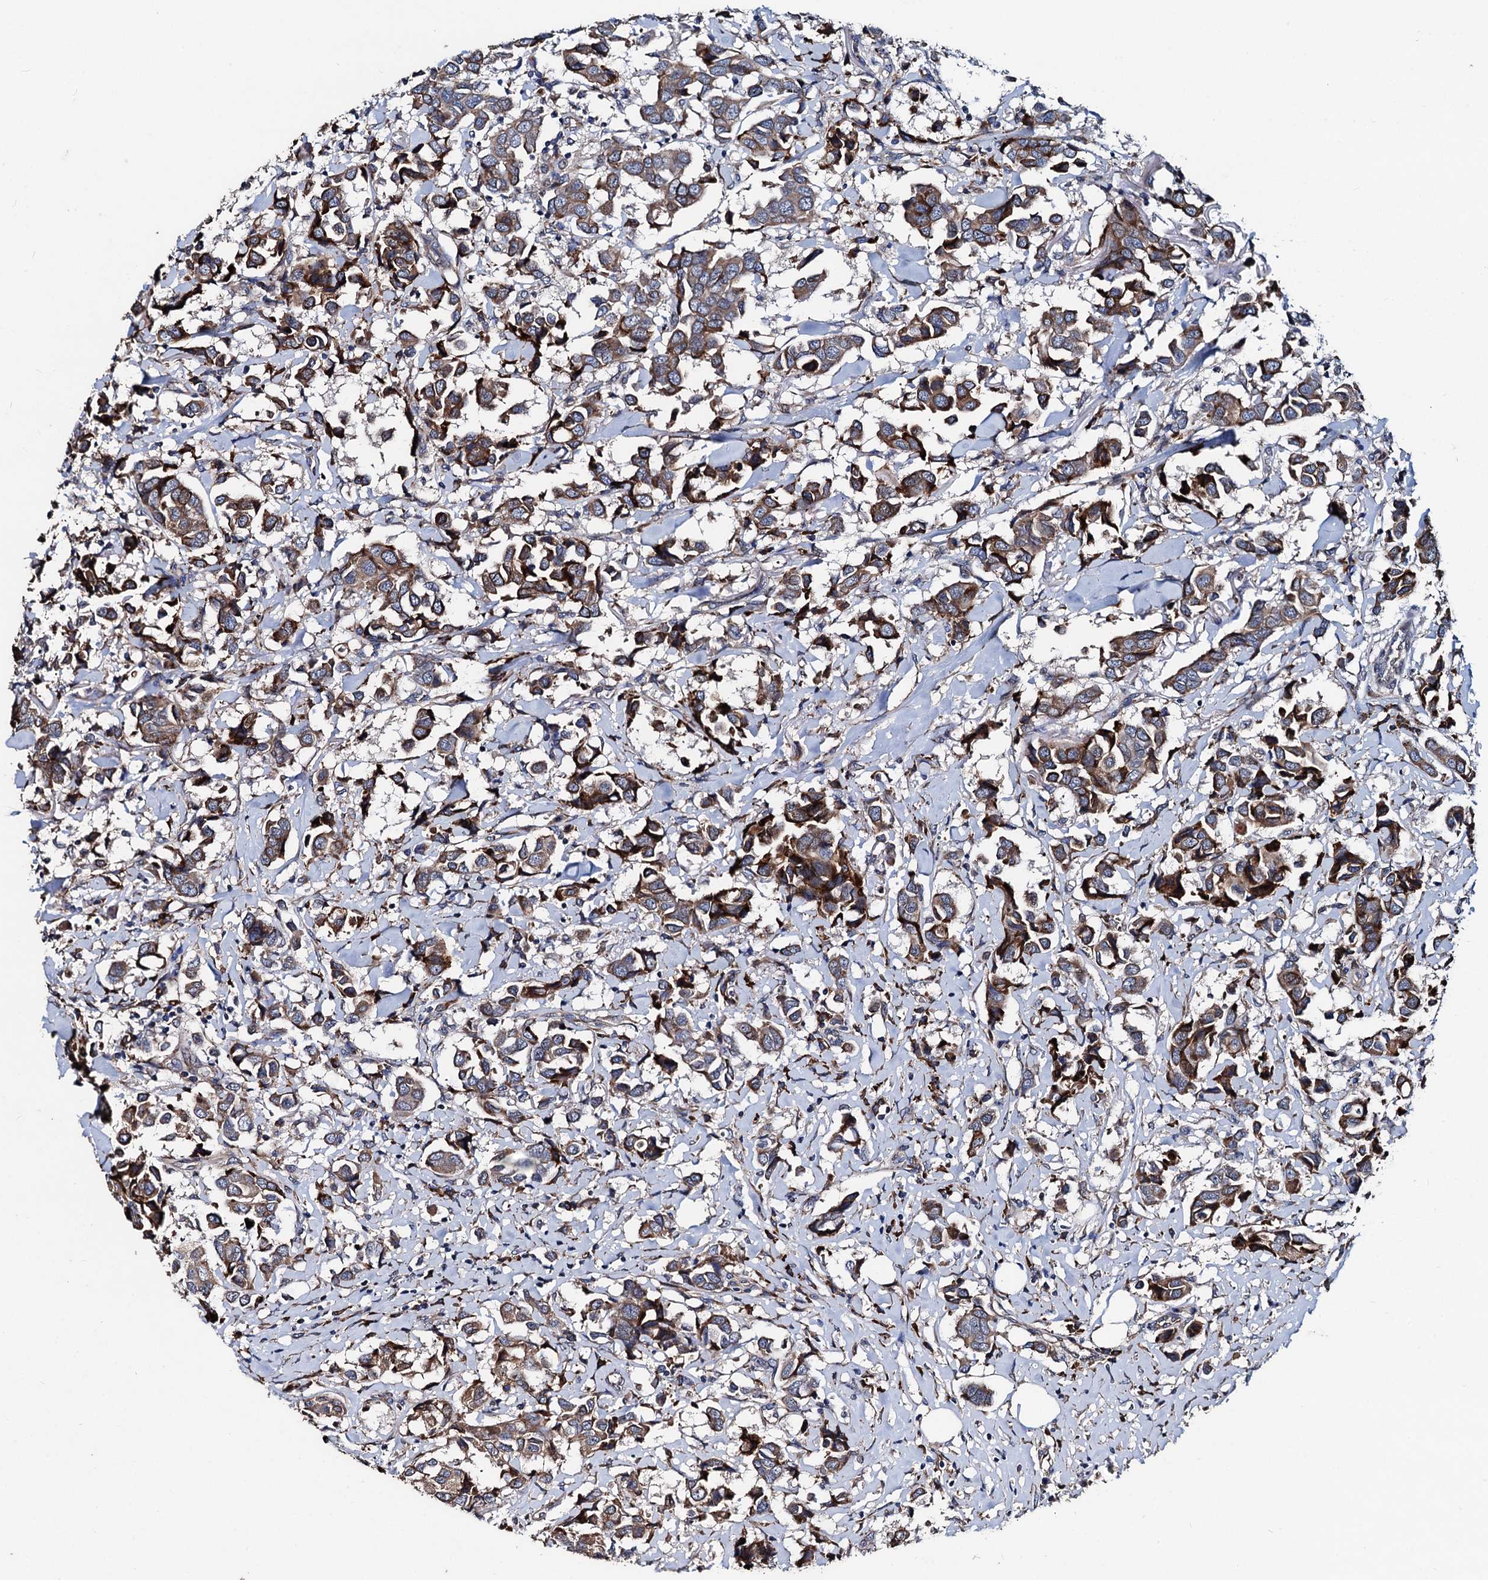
{"staining": {"intensity": "moderate", "quantity": "25%-75%", "location": "cytoplasmic/membranous"}, "tissue": "breast cancer", "cell_type": "Tumor cells", "image_type": "cancer", "snomed": [{"axis": "morphology", "description": "Duct carcinoma"}, {"axis": "topography", "description": "Breast"}], "caption": "A brown stain labels moderate cytoplasmic/membranous positivity of a protein in breast cancer tumor cells.", "gene": "AKAP11", "patient": {"sex": "female", "age": 80}}